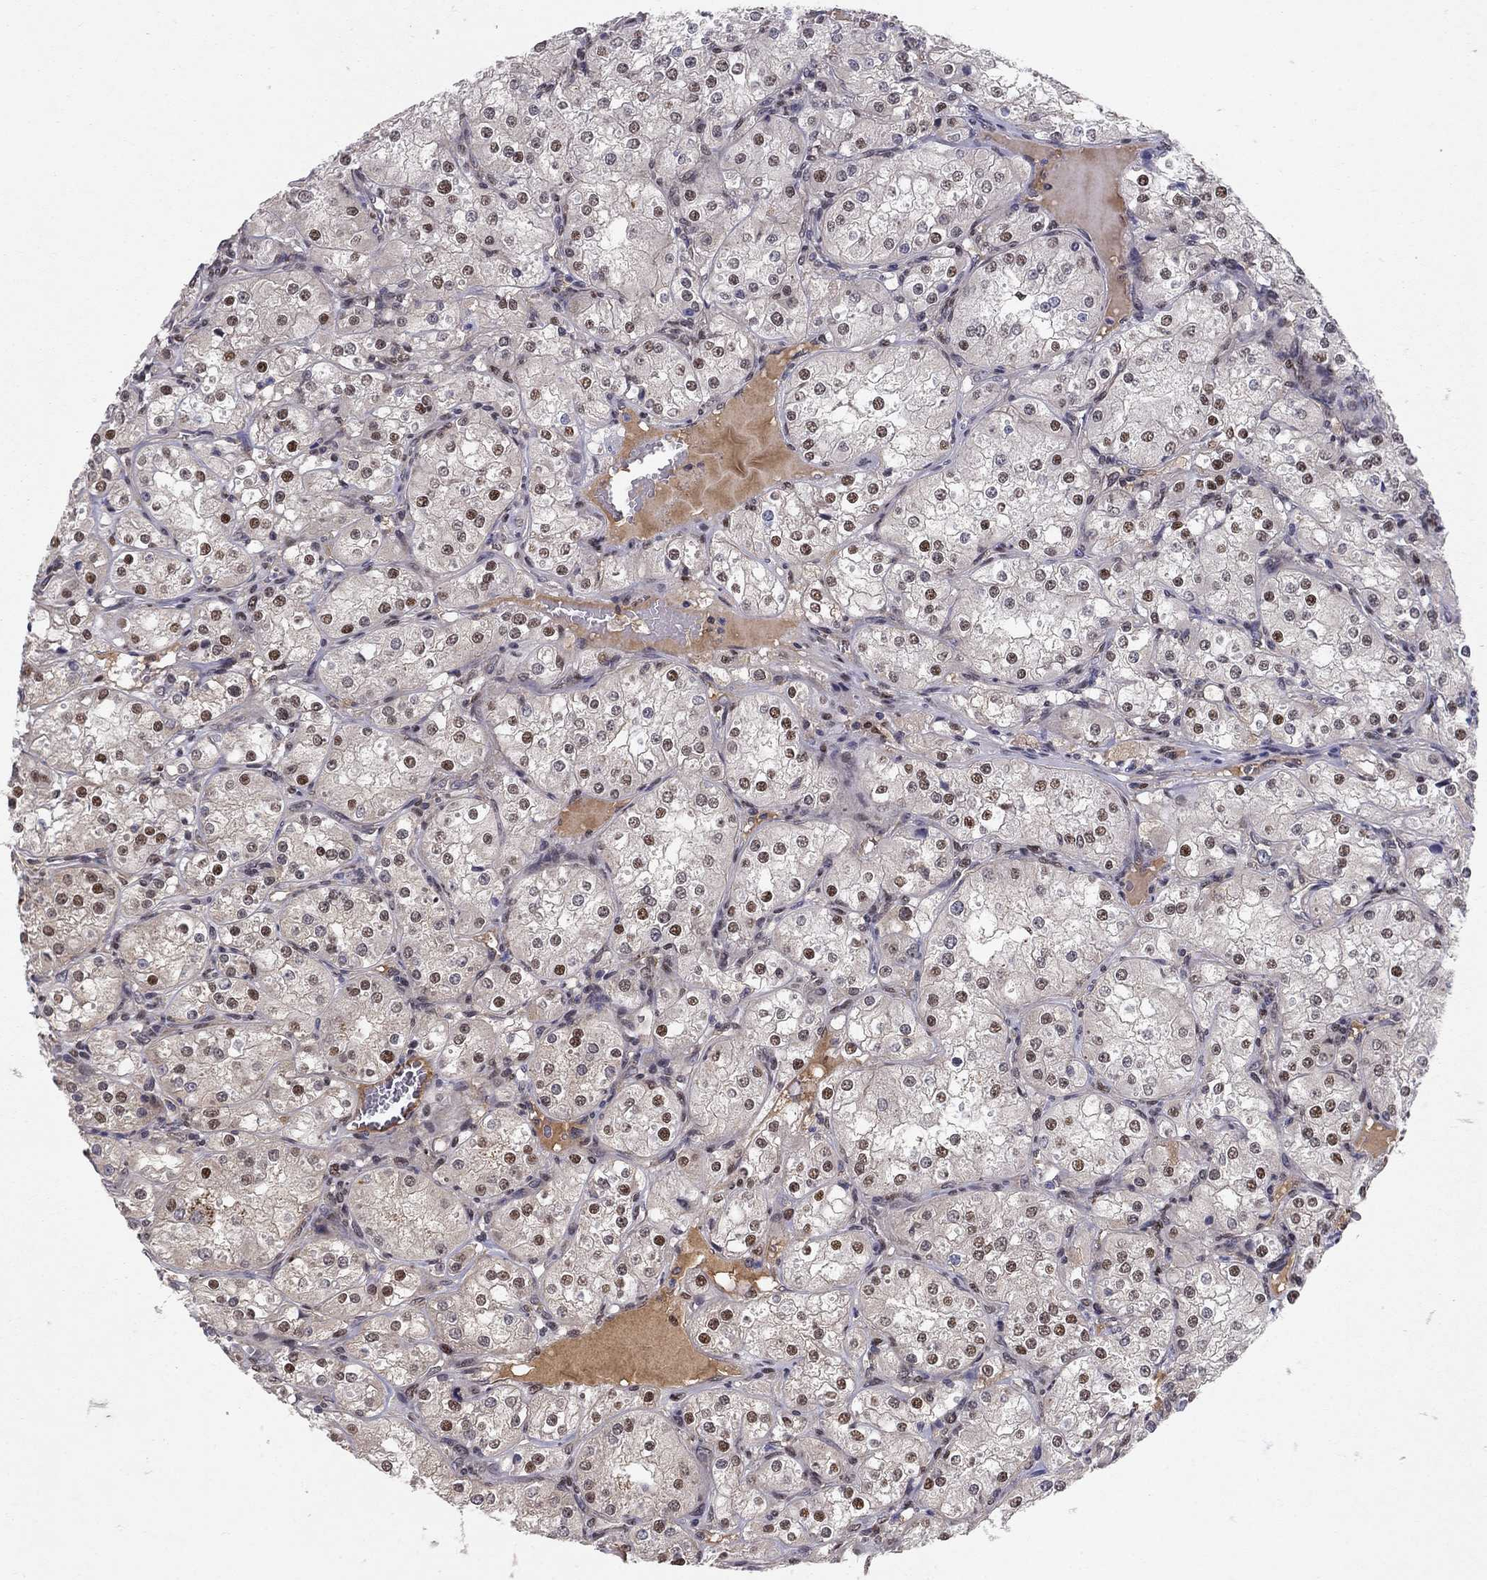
{"staining": {"intensity": "moderate", "quantity": "<25%", "location": "nuclear"}, "tissue": "renal cancer", "cell_type": "Tumor cells", "image_type": "cancer", "snomed": [{"axis": "morphology", "description": "Adenocarcinoma, NOS"}, {"axis": "topography", "description": "Kidney"}], "caption": "There is low levels of moderate nuclear positivity in tumor cells of renal cancer, as demonstrated by immunohistochemical staining (brown color).", "gene": "CRTC1", "patient": {"sex": "male", "age": 77}}